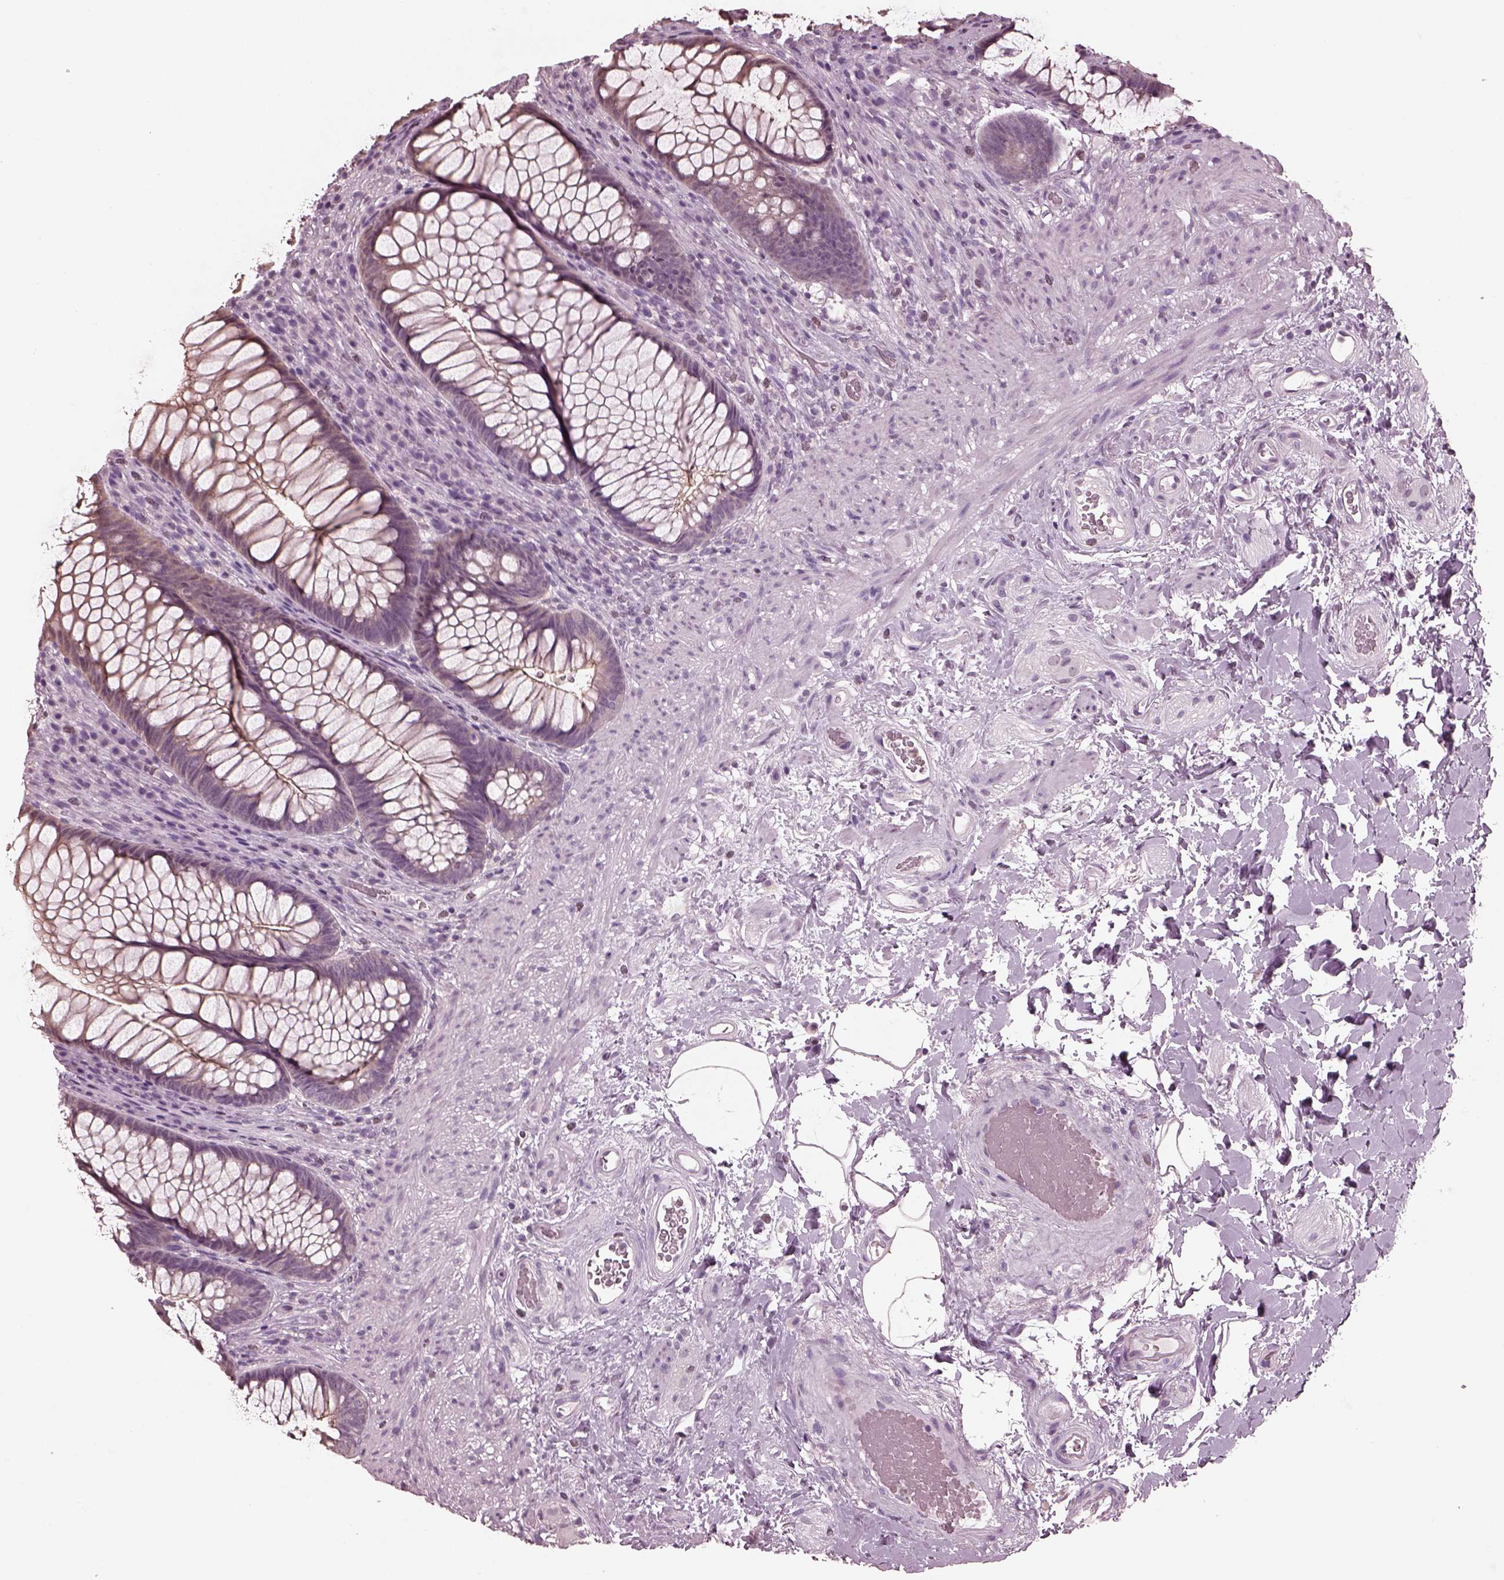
{"staining": {"intensity": "weak", "quantity": "25%-75%", "location": "cytoplasmic/membranous"}, "tissue": "rectum", "cell_type": "Glandular cells", "image_type": "normal", "snomed": [{"axis": "morphology", "description": "Normal tissue, NOS"}, {"axis": "topography", "description": "Smooth muscle"}, {"axis": "topography", "description": "Rectum"}], "caption": "Rectum was stained to show a protein in brown. There is low levels of weak cytoplasmic/membranous expression in approximately 25%-75% of glandular cells. (DAB IHC, brown staining for protein, blue staining for nuclei).", "gene": "TSKS", "patient": {"sex": "male", "age": 53}}